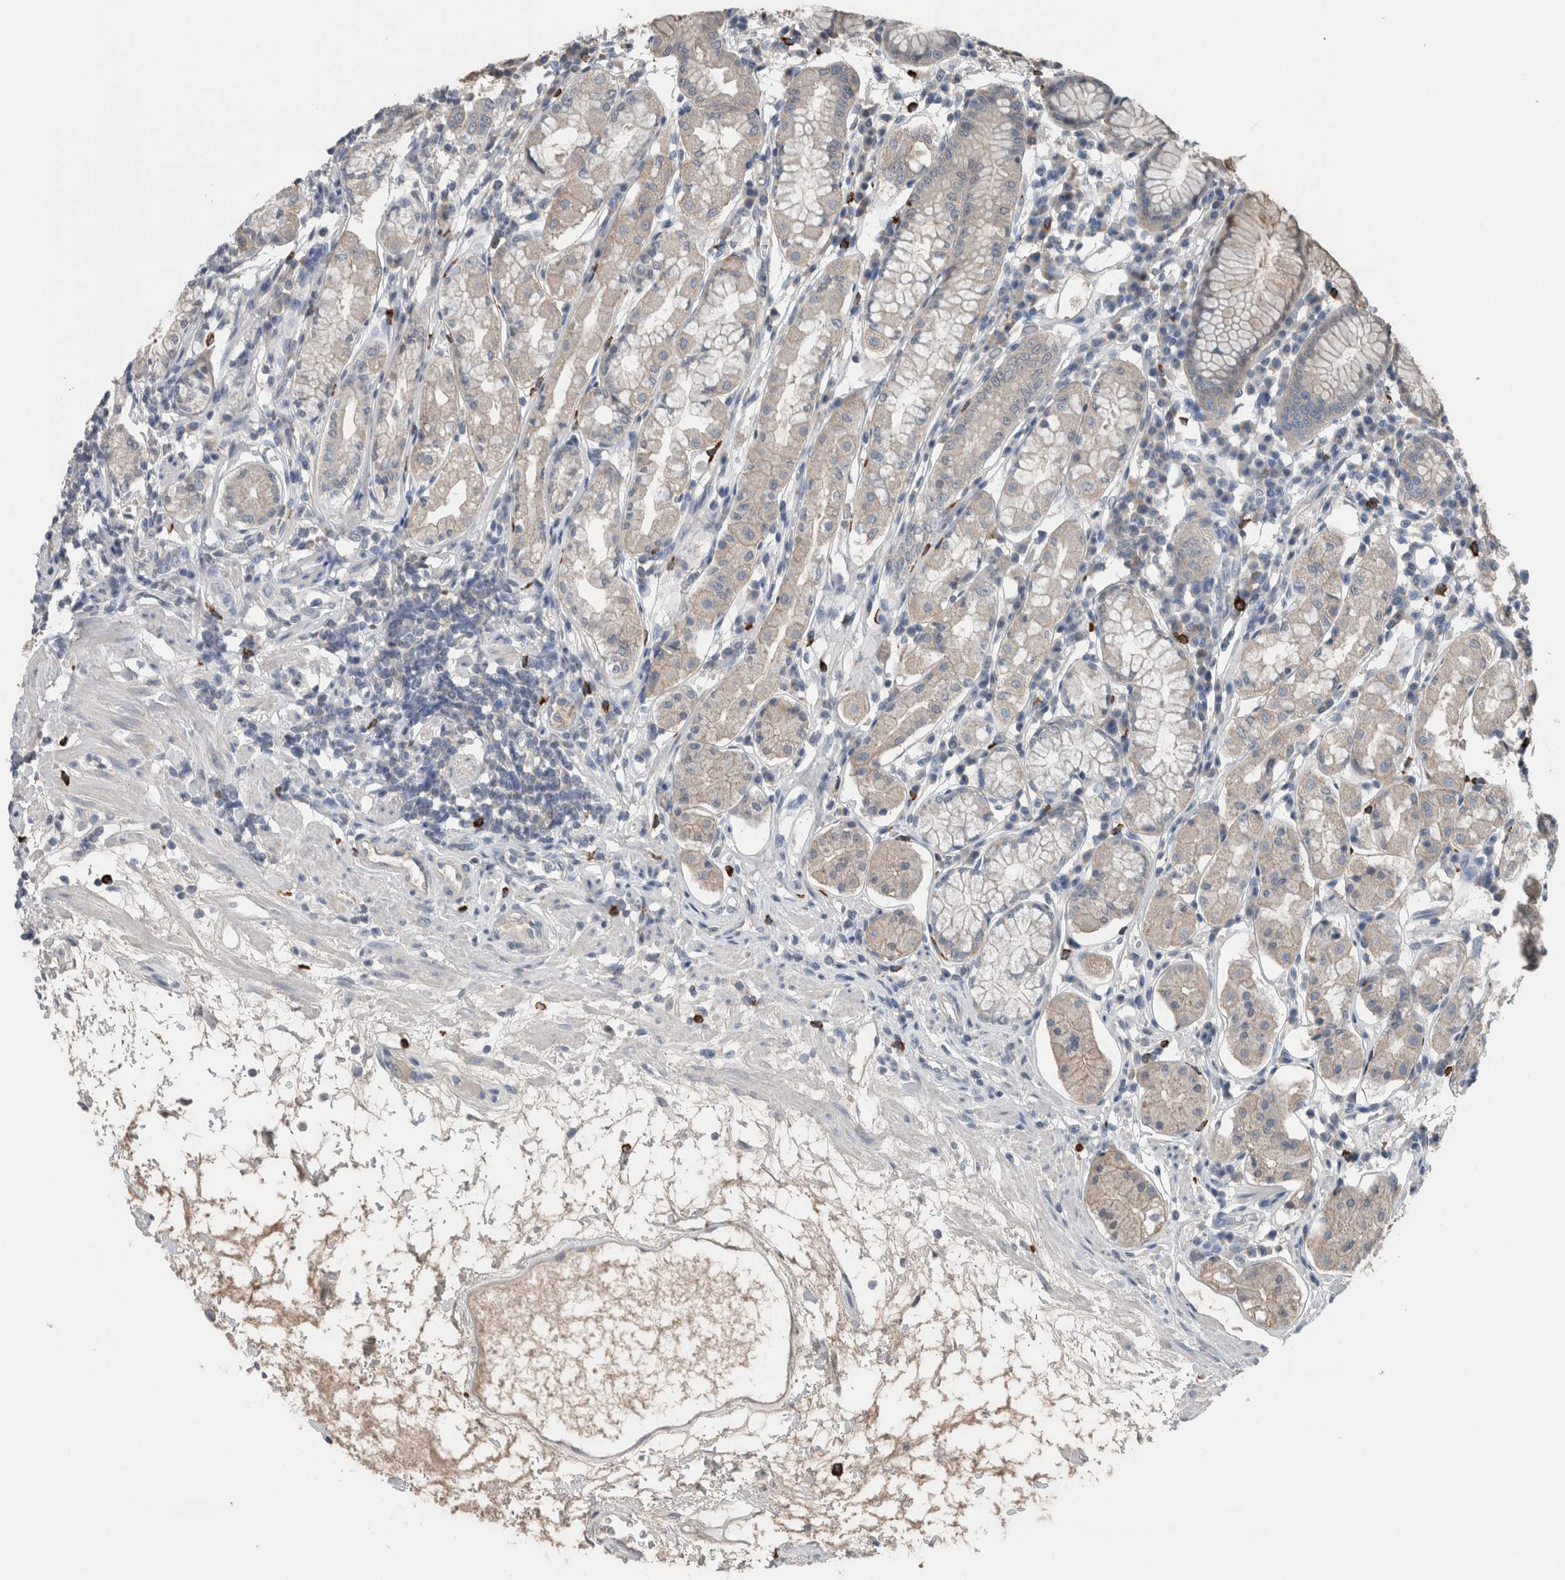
{"staining": {"intensity": "negative", "quantity": "none", "location": "none"}, "tissue": "stomach", "cell_type": "Glandular cells", "image_type": "normal", "snomed": [{"axis": "morphology", "description": "Normal tissue, NOS"}, {"axis": "topography", "description": "Stomach"}, {"axis": "topography", "description": "Stomach, lower"}], "caption": "Immunohistochemistry (IHC) micrograph of unremarkable stomach: human stomach stained with DAB reveals no significant protein expression in glandular cells. The staining is performed using DAB brown chromogen with nuclei counter-stained in using hematoxylin.", "gene": "CRNN", "patient": {"sex": "female", "age": 56}}